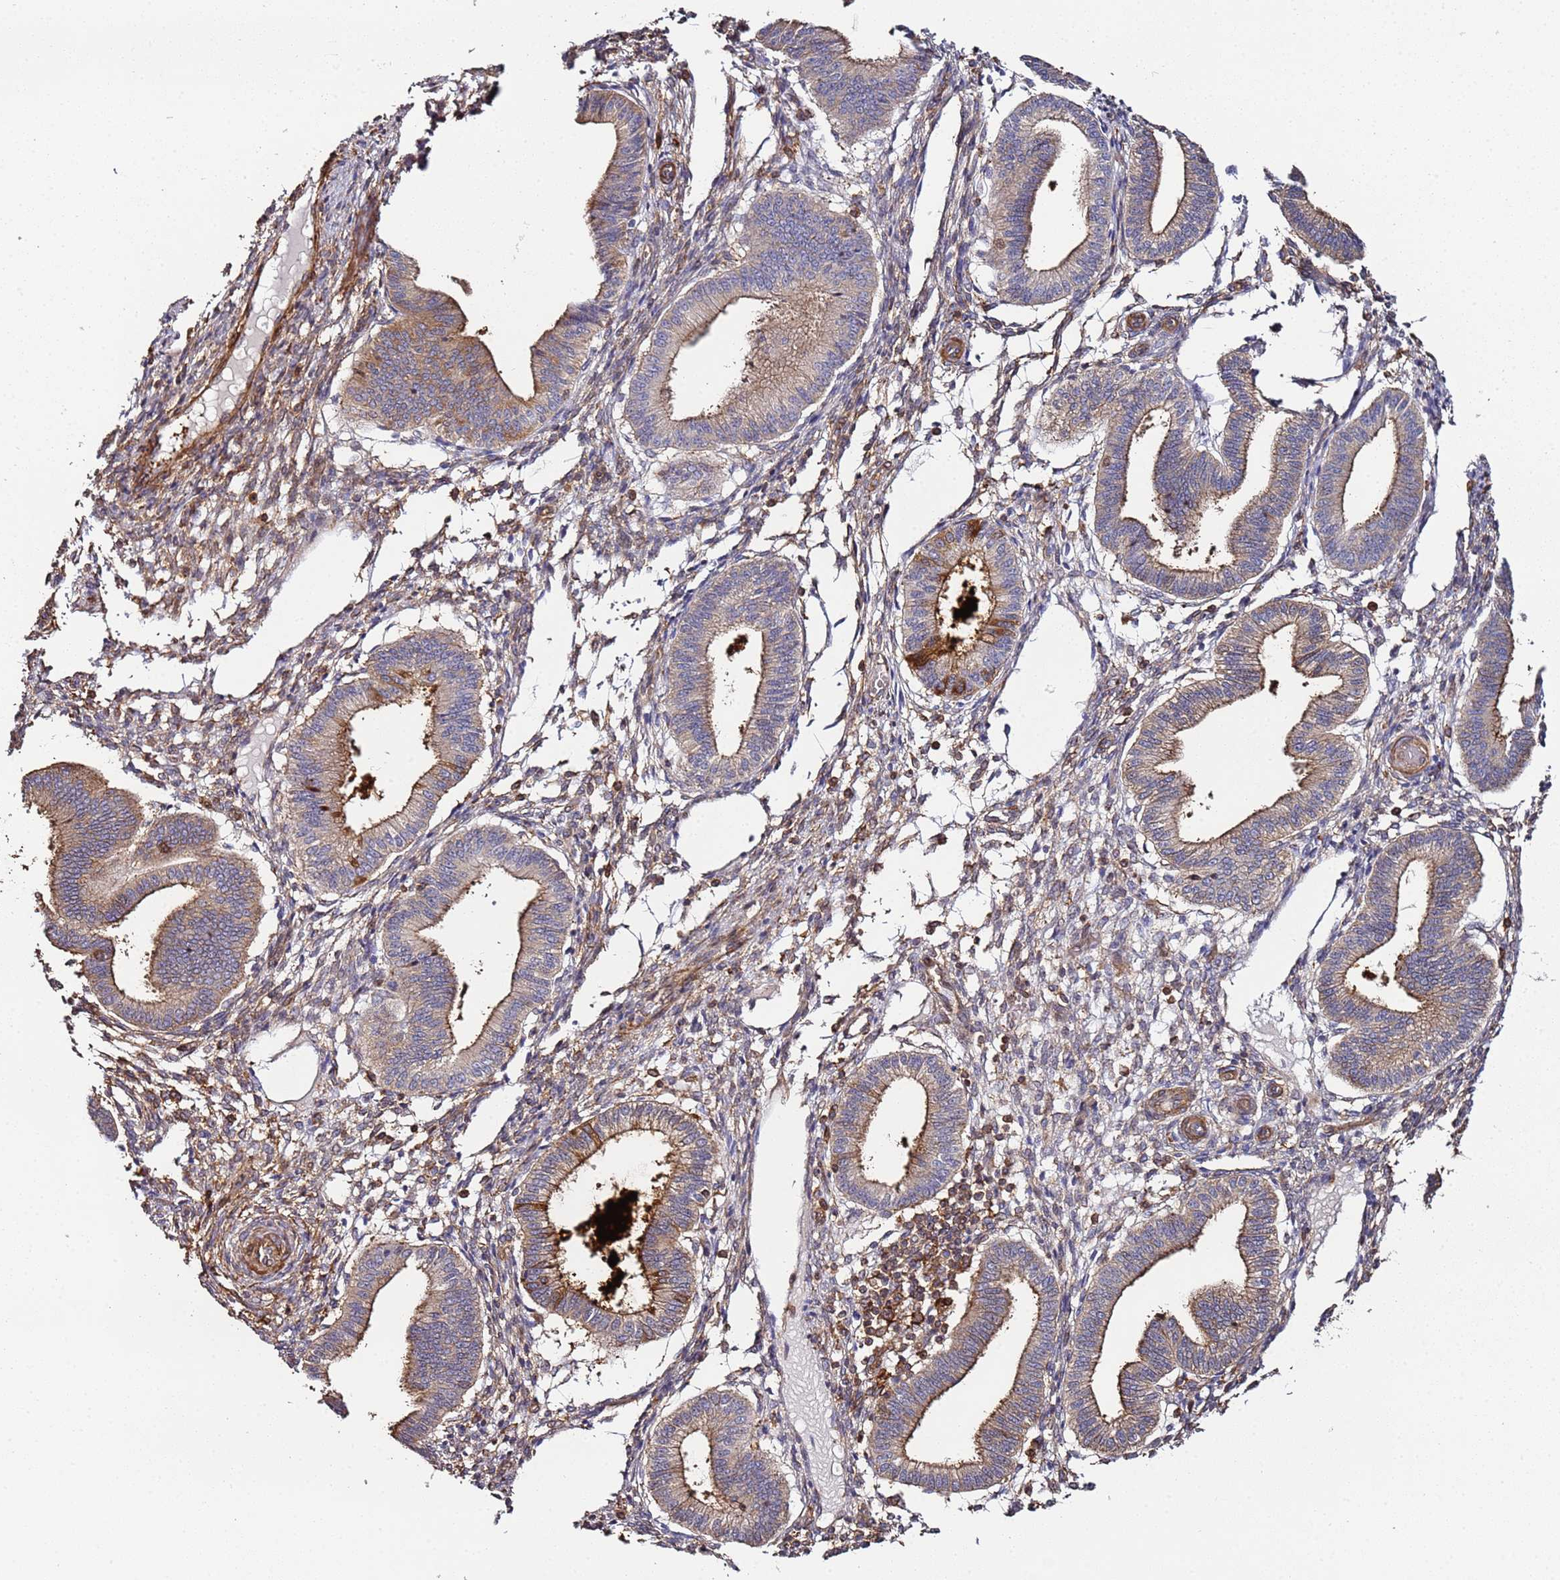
{"staining": {"intensity": "moderate", "quantity": "25%-75%", "location": "cytoplasmic/membranous"}, "tissue": "endometrium", "cell_type": "Cells in endometrial stroma", "image_type": "normal", "snomed": [{"axis": "morphology", "description": "Normal tissue, NOS"}, {"axis": "topography", "description": "Endometrium"}], "caption": "Protein analysis of unremarkable endometrium demonstrates moderate cytoplasmic/membranous staining in approximately 25%-75% of cells in endometrial stroma. The protein is stained brown, and the nuclei are stained in blue (DAB IHC with brightfield microscopy, high magnification).", "gene": "CYP2U1", "patient": {"sex": "female", "age": 39}}